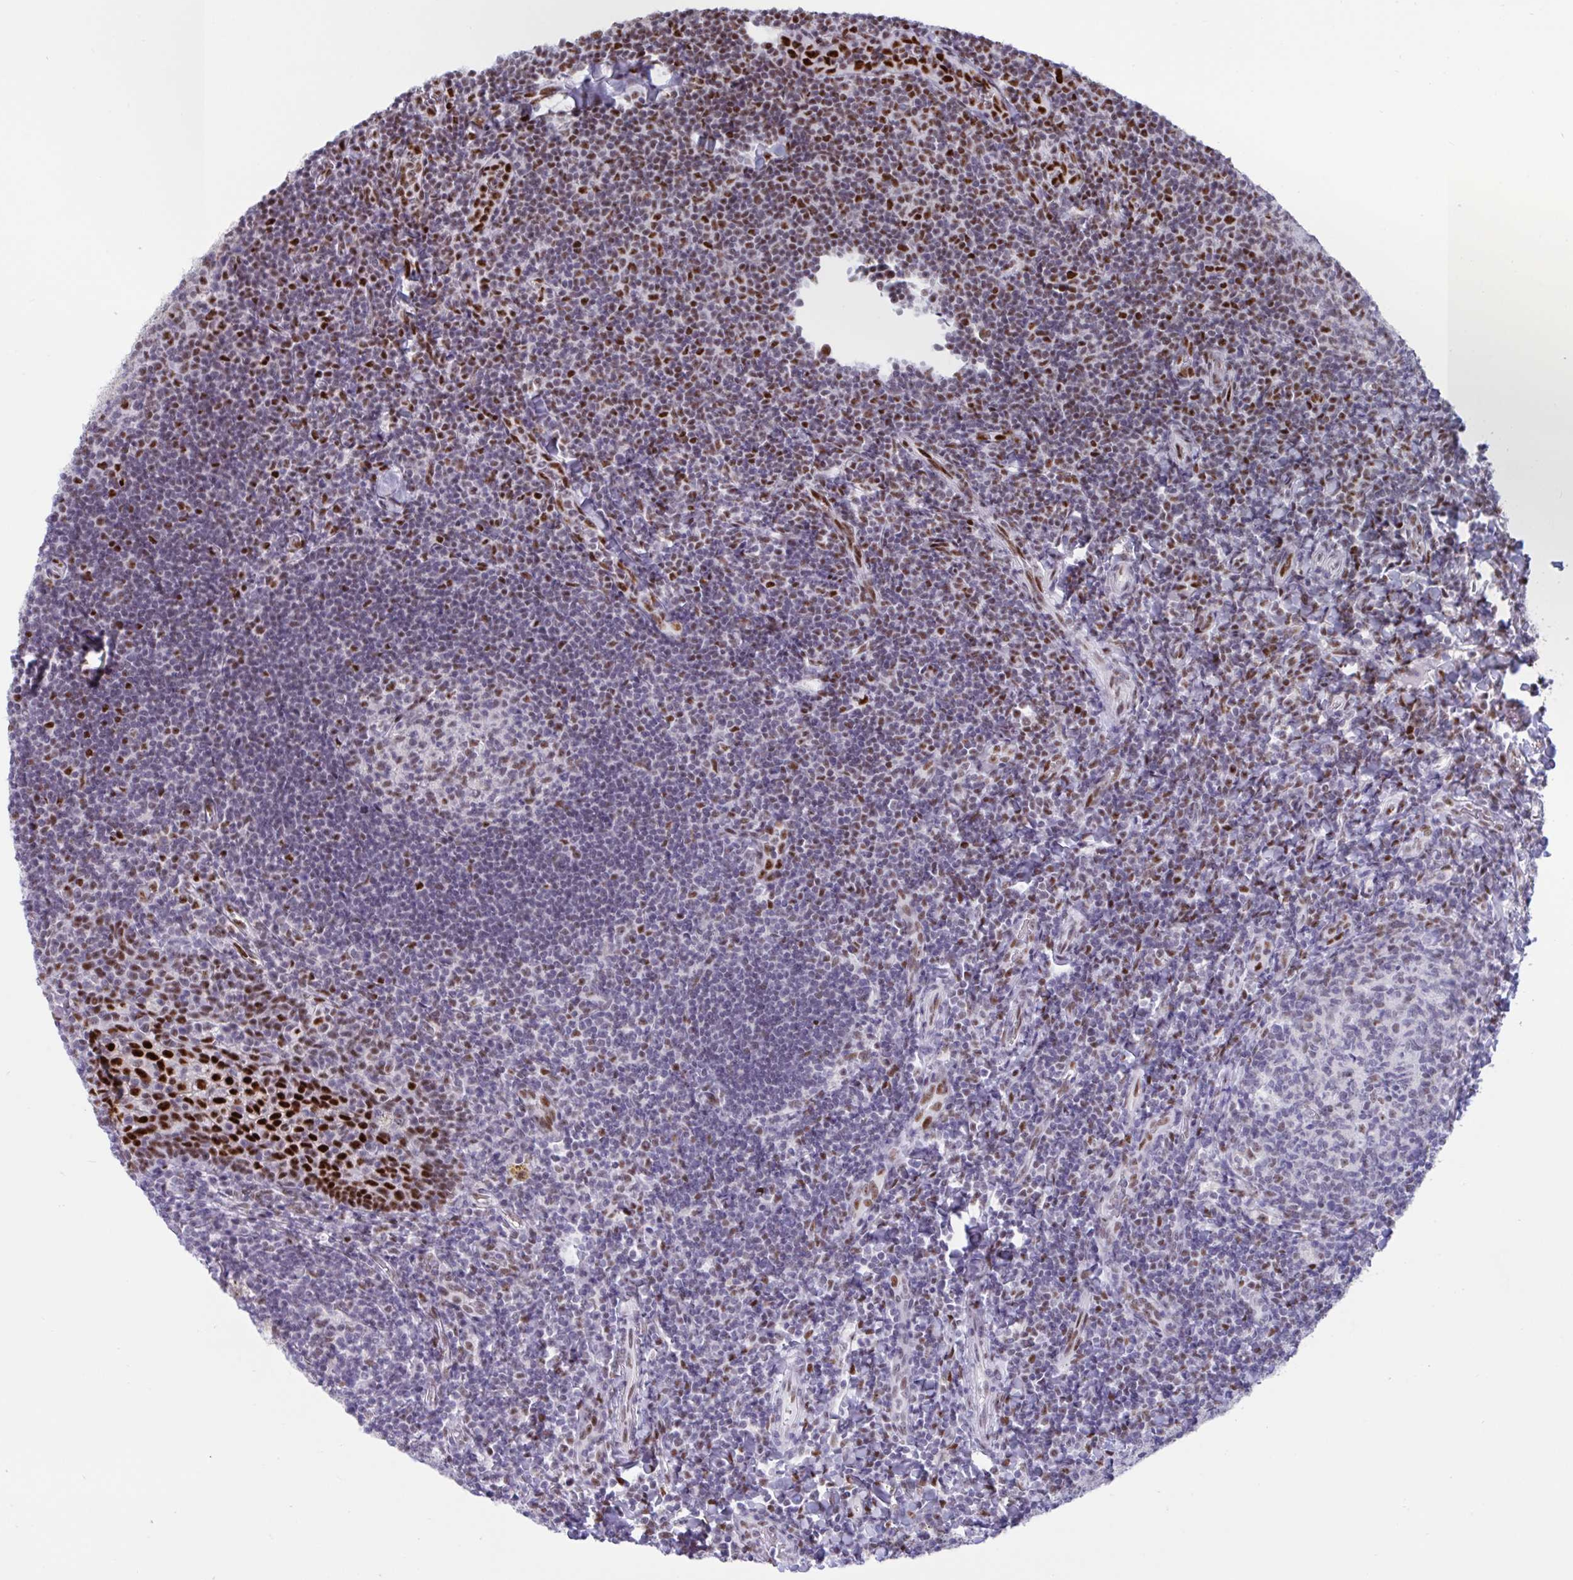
{"staining": {"intensity": "strong", "quantity": "25%-75%", "location": "nuclear"}, "tissue": "tonsil", "cell_type": "Germinal center cells", "image_type": "normal", "snomed": [{"axis": "morphology", "description": "Normal tissue, NOS"}, {"axis": "topography", "description": "Tonsil"}], "caption": "About 25%-75% of germinal center cells in normal tonsil exhibit strong nuclear protein expression as visualized by brown immunohistochemical staining.", "gene": "IKZF2", "patient": {"sex": "female", "age": 10}}